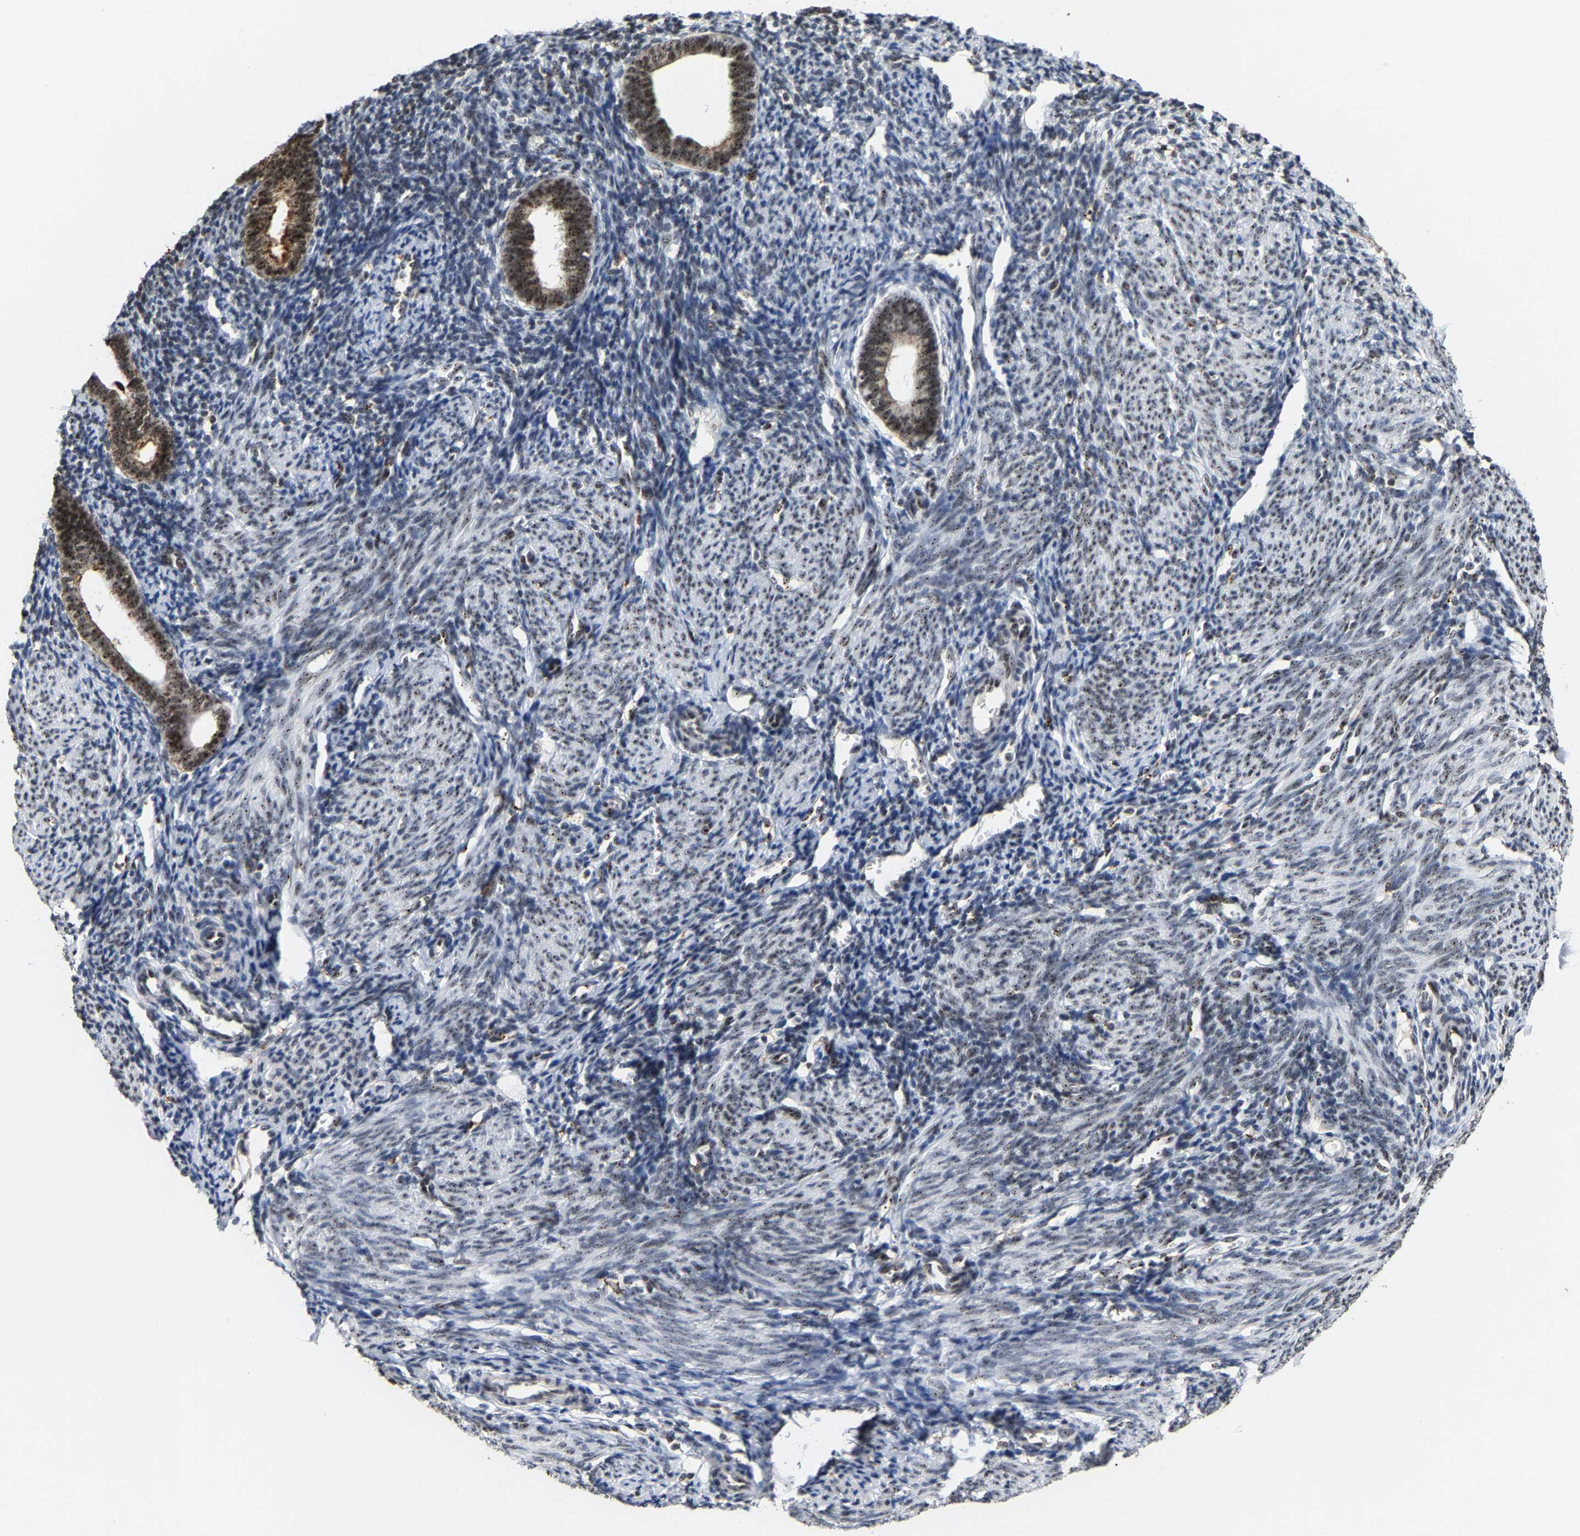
{"staining": {"intensity": "weak", "quantity": "25%-75%", "location": "nuclear"}, "tissue": "endometrium", "cell_type": "Cells in endometrial stroma", "image_type": "normal", "snomed": [{"axis": "morphology", "description": "Normal tissue, NOS"}, {"axis": "morphology", "description": "Adenocarcinoma, NOS"}, {"axis": "topography", "description": "Endometrium"}], "caption": "Immunohistochemical staining of normal endometrium shows 25%-75% levels of weak nuclear protein positivity in approximately 25%-75% of cells in endometrial stroma.", "gene": "NOP58", "patient": {"sex": "female", "age": 57}}